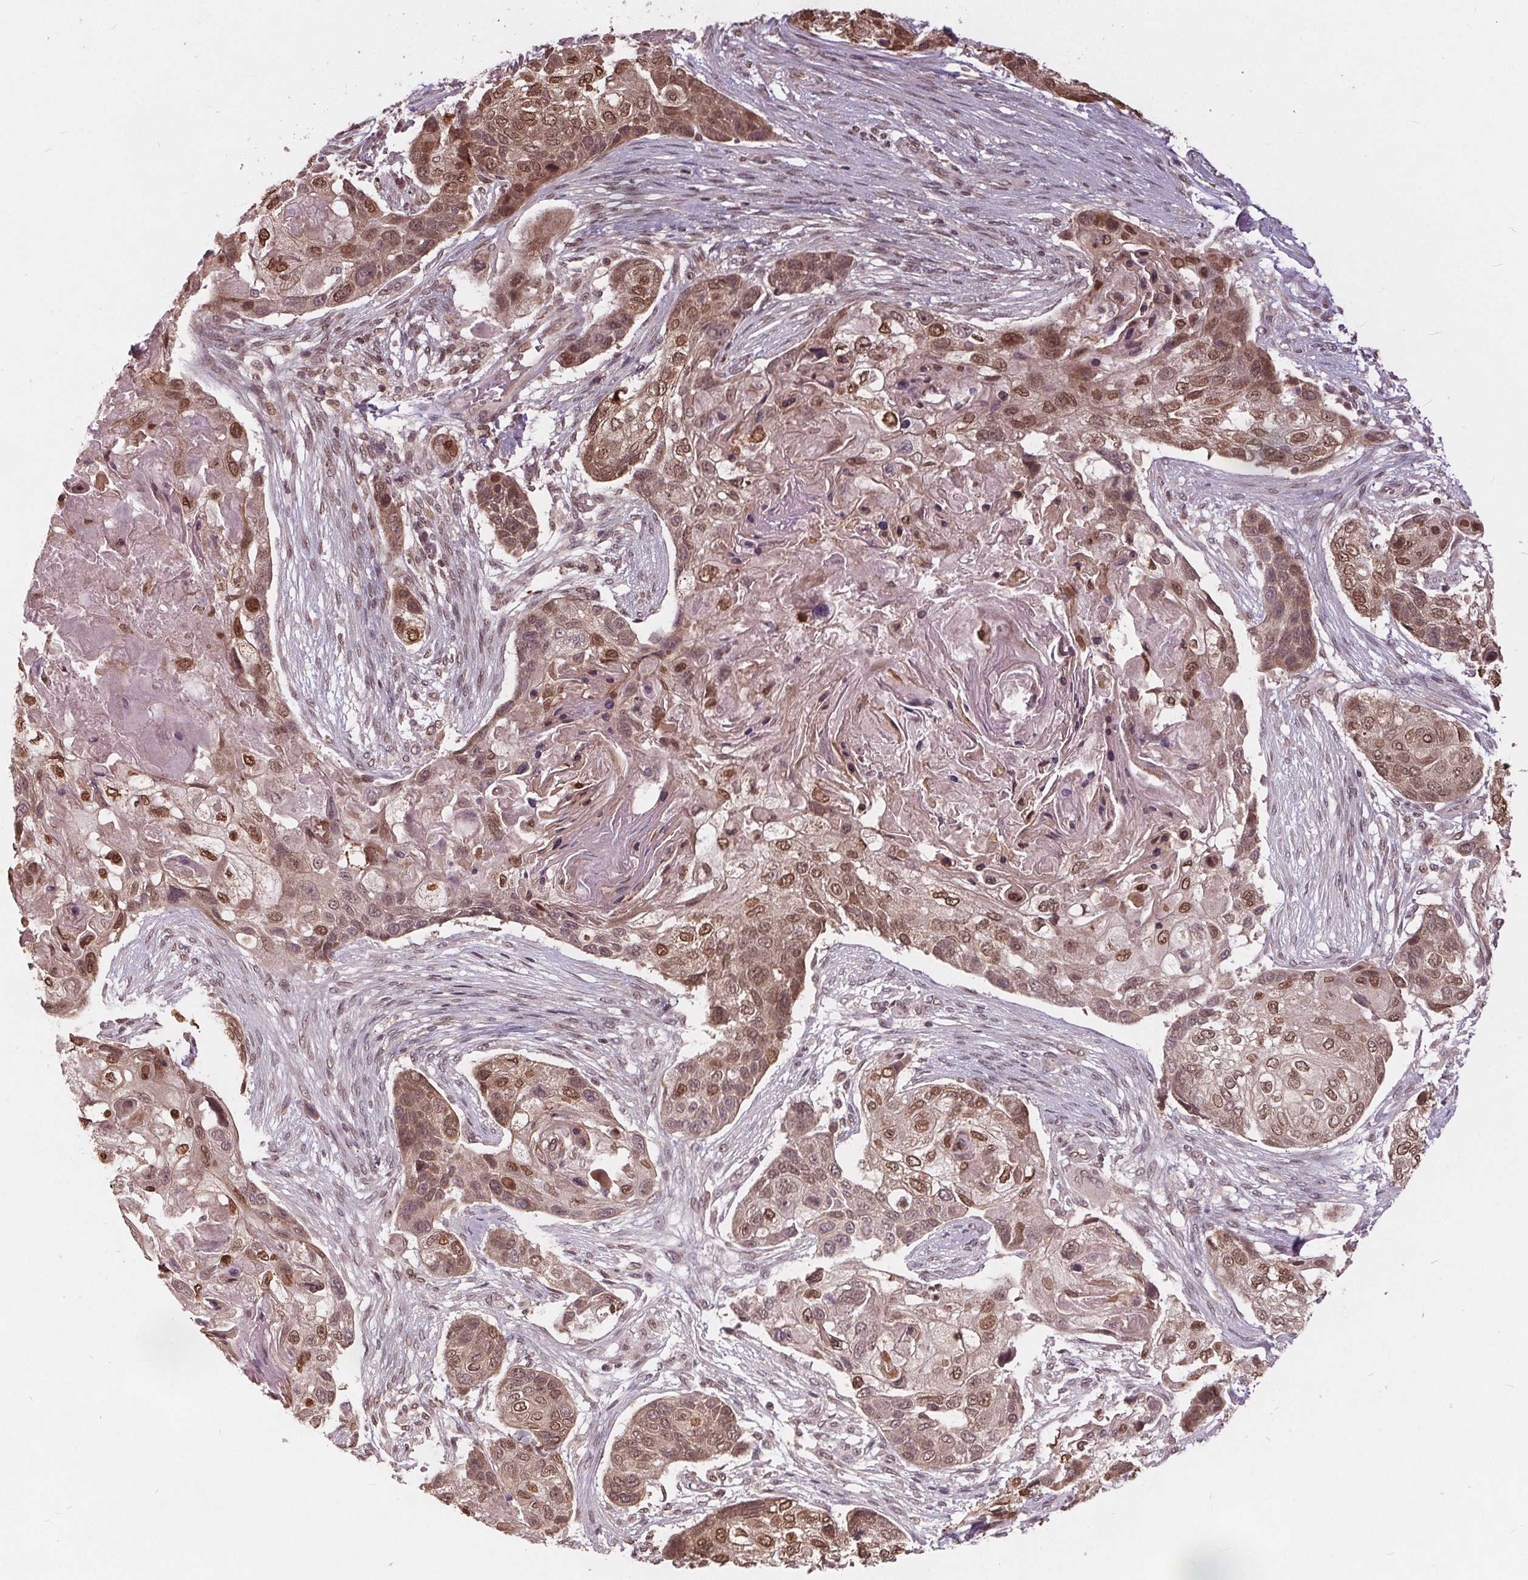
{"staining": {"intensity": "moderate", "quantity": "25%-75%", "location": "nuclear"}, "tissue": "lung cancer", "cell_type": "Tumor cells", "image_type": "cancer", "snomed": [{"axis": "morphology", "description": "Squamous cell carcinoma, NOS"}, {"axis": "topography", "description": "Lung"}], "caption": "Immunohistochemical staining of human lung squamous cell carcinoma reveals medium levels of moderate nuclear positivity in about 25%-75% of tumor cells.", "gene": "HIF1AN", "patient": {"sex": "male", "age": 69}}